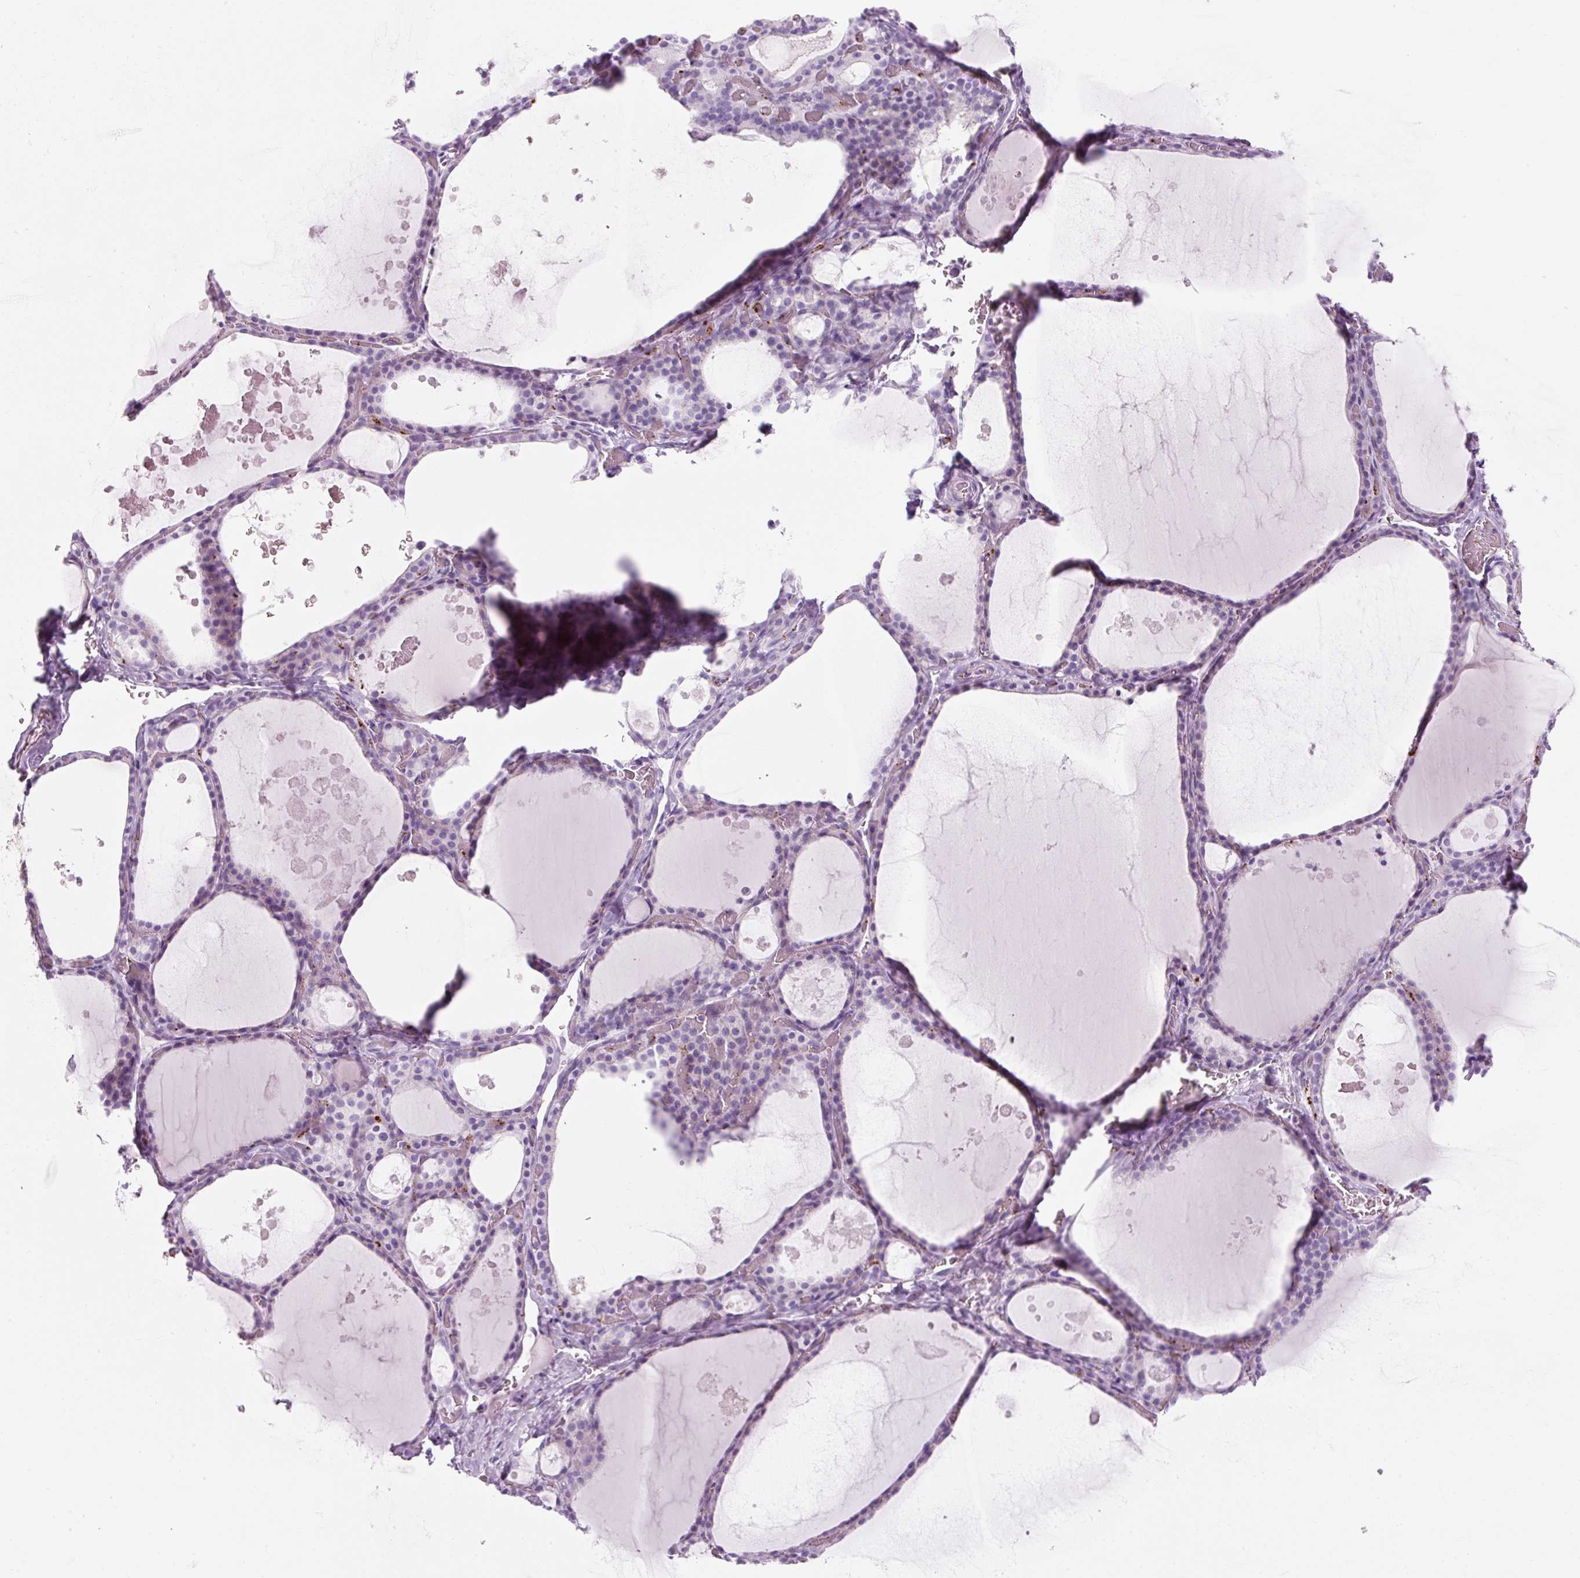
{"staining": {"intensity": "negative", "quantity": "none", "location": "none"}, "tissue": "thyroid gland", "cell_type": "Glandular cells", "image_type": "normal", "snomed": [{"axis": "morphology", "description": "Normal tissue, NOS"}, {"axis": "topography", "description": "Thyroid gland"}], "caption": "This image is of normal thyroid gland stained with IHC to label a protein in brown with the nuclei are counter-stained blue. There is no expression in glandular cells. (IHC, brightfield microscopy, high magnification).", "gene": "ENSG00000288796", "patient": {"sex": "male", "age": 56}}